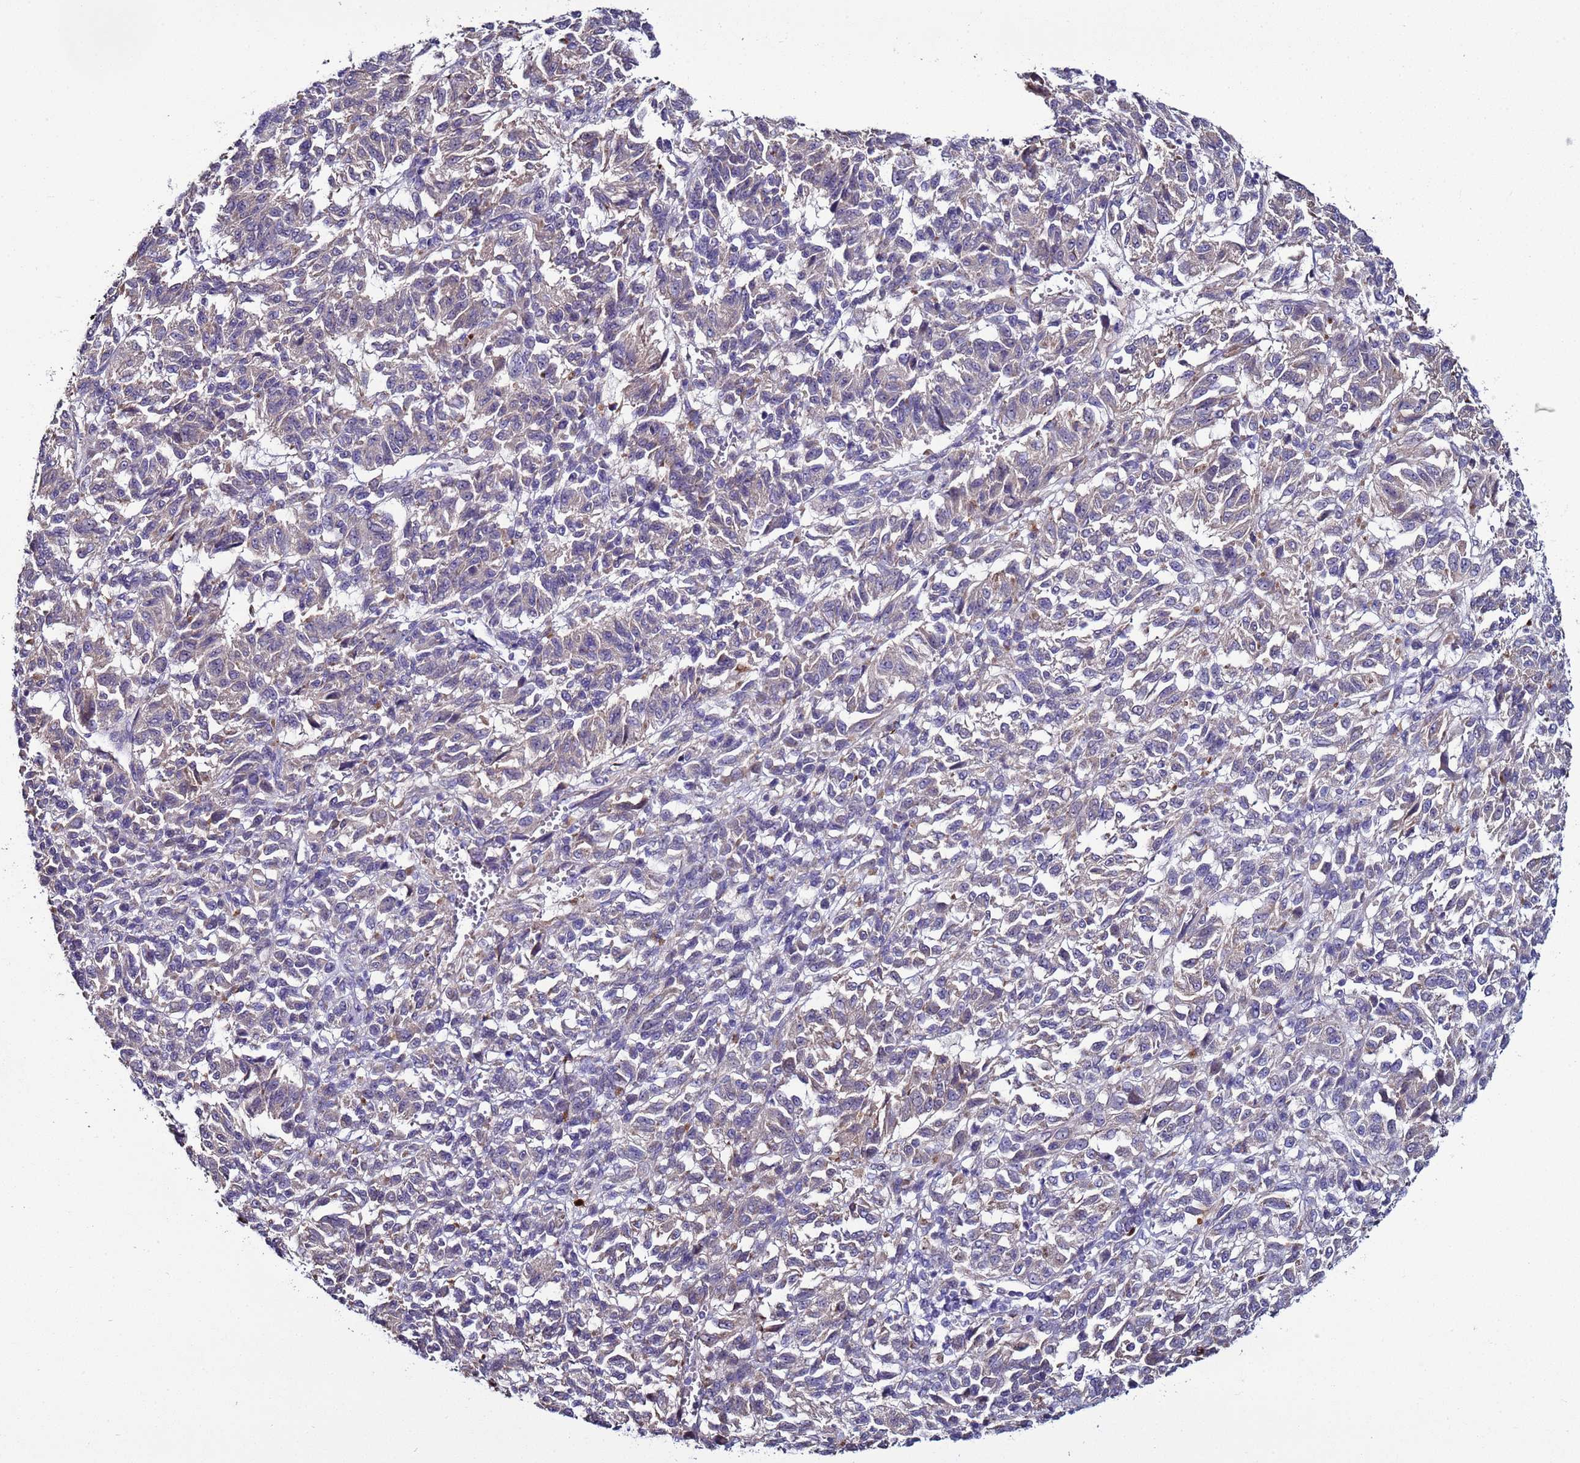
{"staining": {"intensity": "negative", "quantity": "none", "location": "none"}, "tissue": "melanoma", "cell_type": "Tumor cells", "image_type": "cancer", "snomed": [{"axis": "morphology", "description": "Malignant melanoma, Metastatic site"}, {"axis": "topography", "description": "Lung"}], "caption": "This is a histopathology image of immunohistochemistry (IHC) staining of melanoma, which shows no staining in tumor cells.", "gene": "RABL2B", "patient": {"sex": "male", "age": 64}}